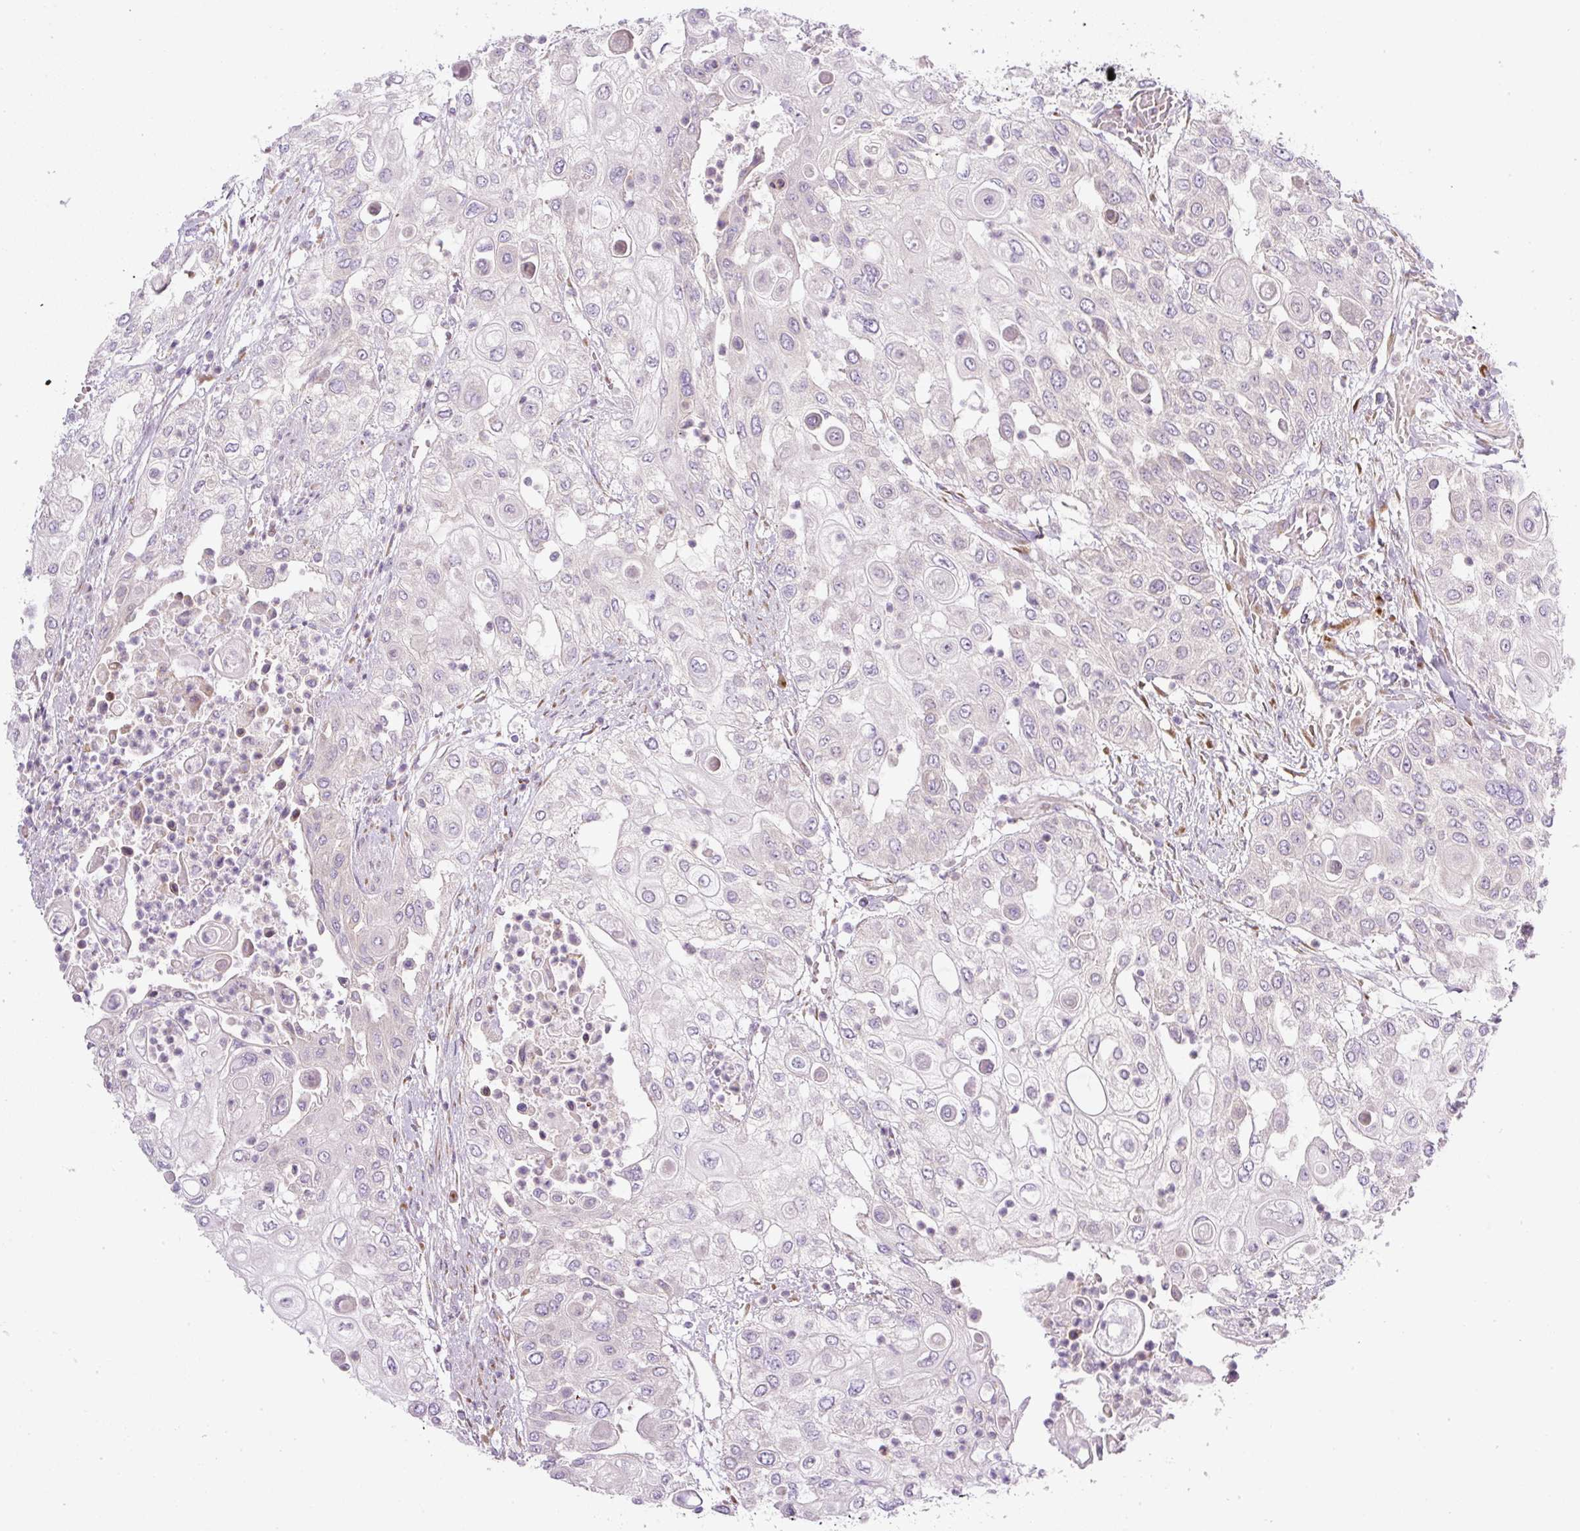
{"staining": {"intensity": "negative", "quantity": "none", "location": "none"}, "tissue": "urothelial cancer", "cell_type": "Tumor cells", "image_type": "cancer", "snomed": [{"axis": "morphology", "description": "Urothelial carcinoma, High grade"}, {"axis": "topography", "description": "Urinary bladder"}], "caption": "Tumor cells show no significant positivity in urothelial cancer.", "gene": "MLX", "patient": {"sex": "female", "age": 79}}